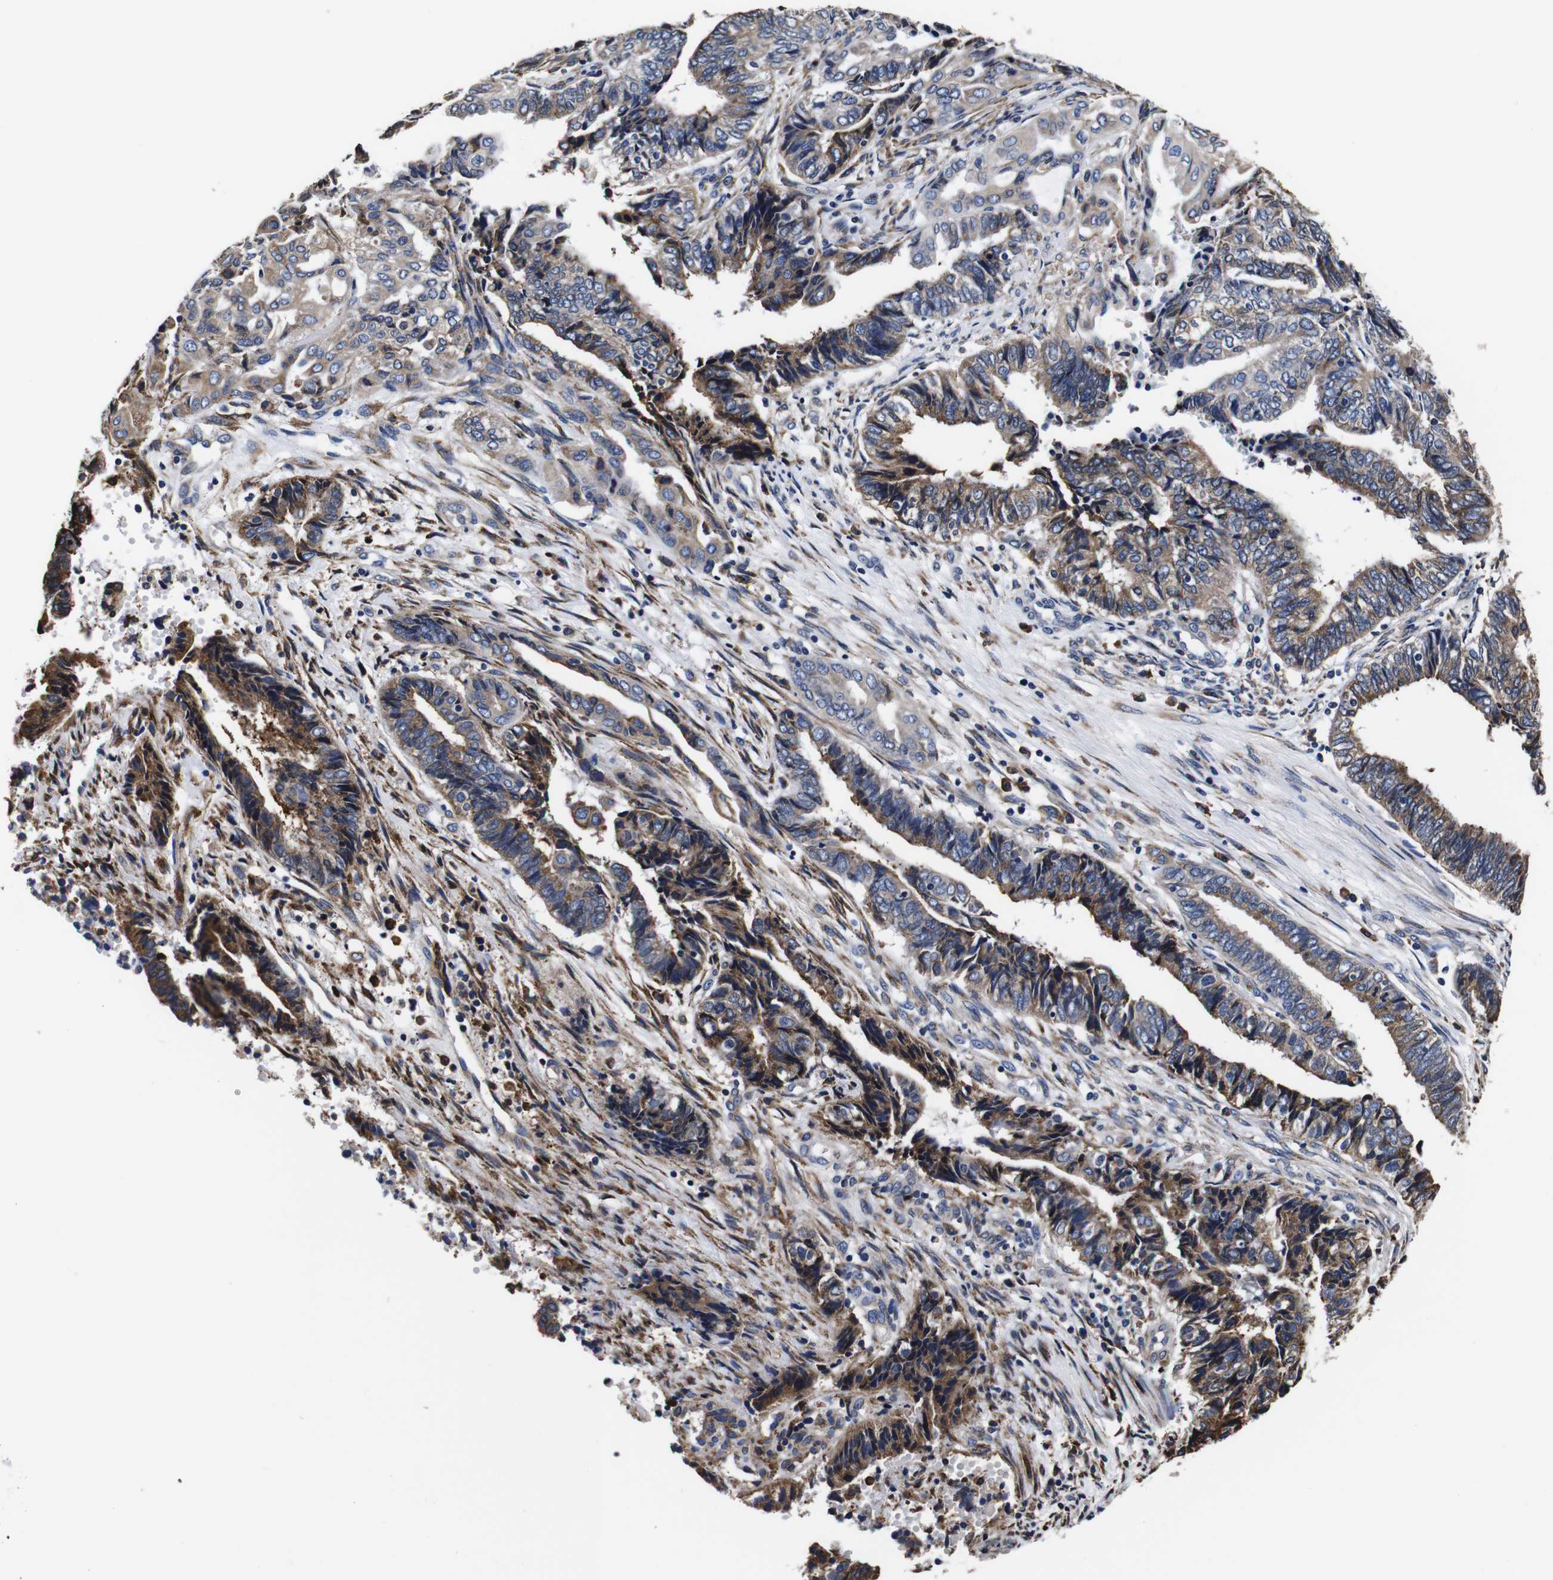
{"staining": {"intensity": "moderate", "quantity": "25%-75%", "location": "cytoplasmic/membranous"}, "tissue": "endometrial cancer", "cell_type": "Tumor cells", "image_type": "cancer", "snomed": [{"axis": "morphology", "description": "Adenocarcinoma, NOS"}, {"axis": "topography", "description": "Uterus"}, {"axis": "topography", "description": "Endometrium"}], "caption": "Endometrial cancer (adenocarcinoma) tissue shows moderate cytoplasmic/membranous staining in about 25%-75% of tumor cells The staining was performed using DAB, with brown indicating positive protein expression. Nuclei are stained blue with hematoxylin.", "gene": "PPIB", "patient": {"sex": "female", "age": 70}}